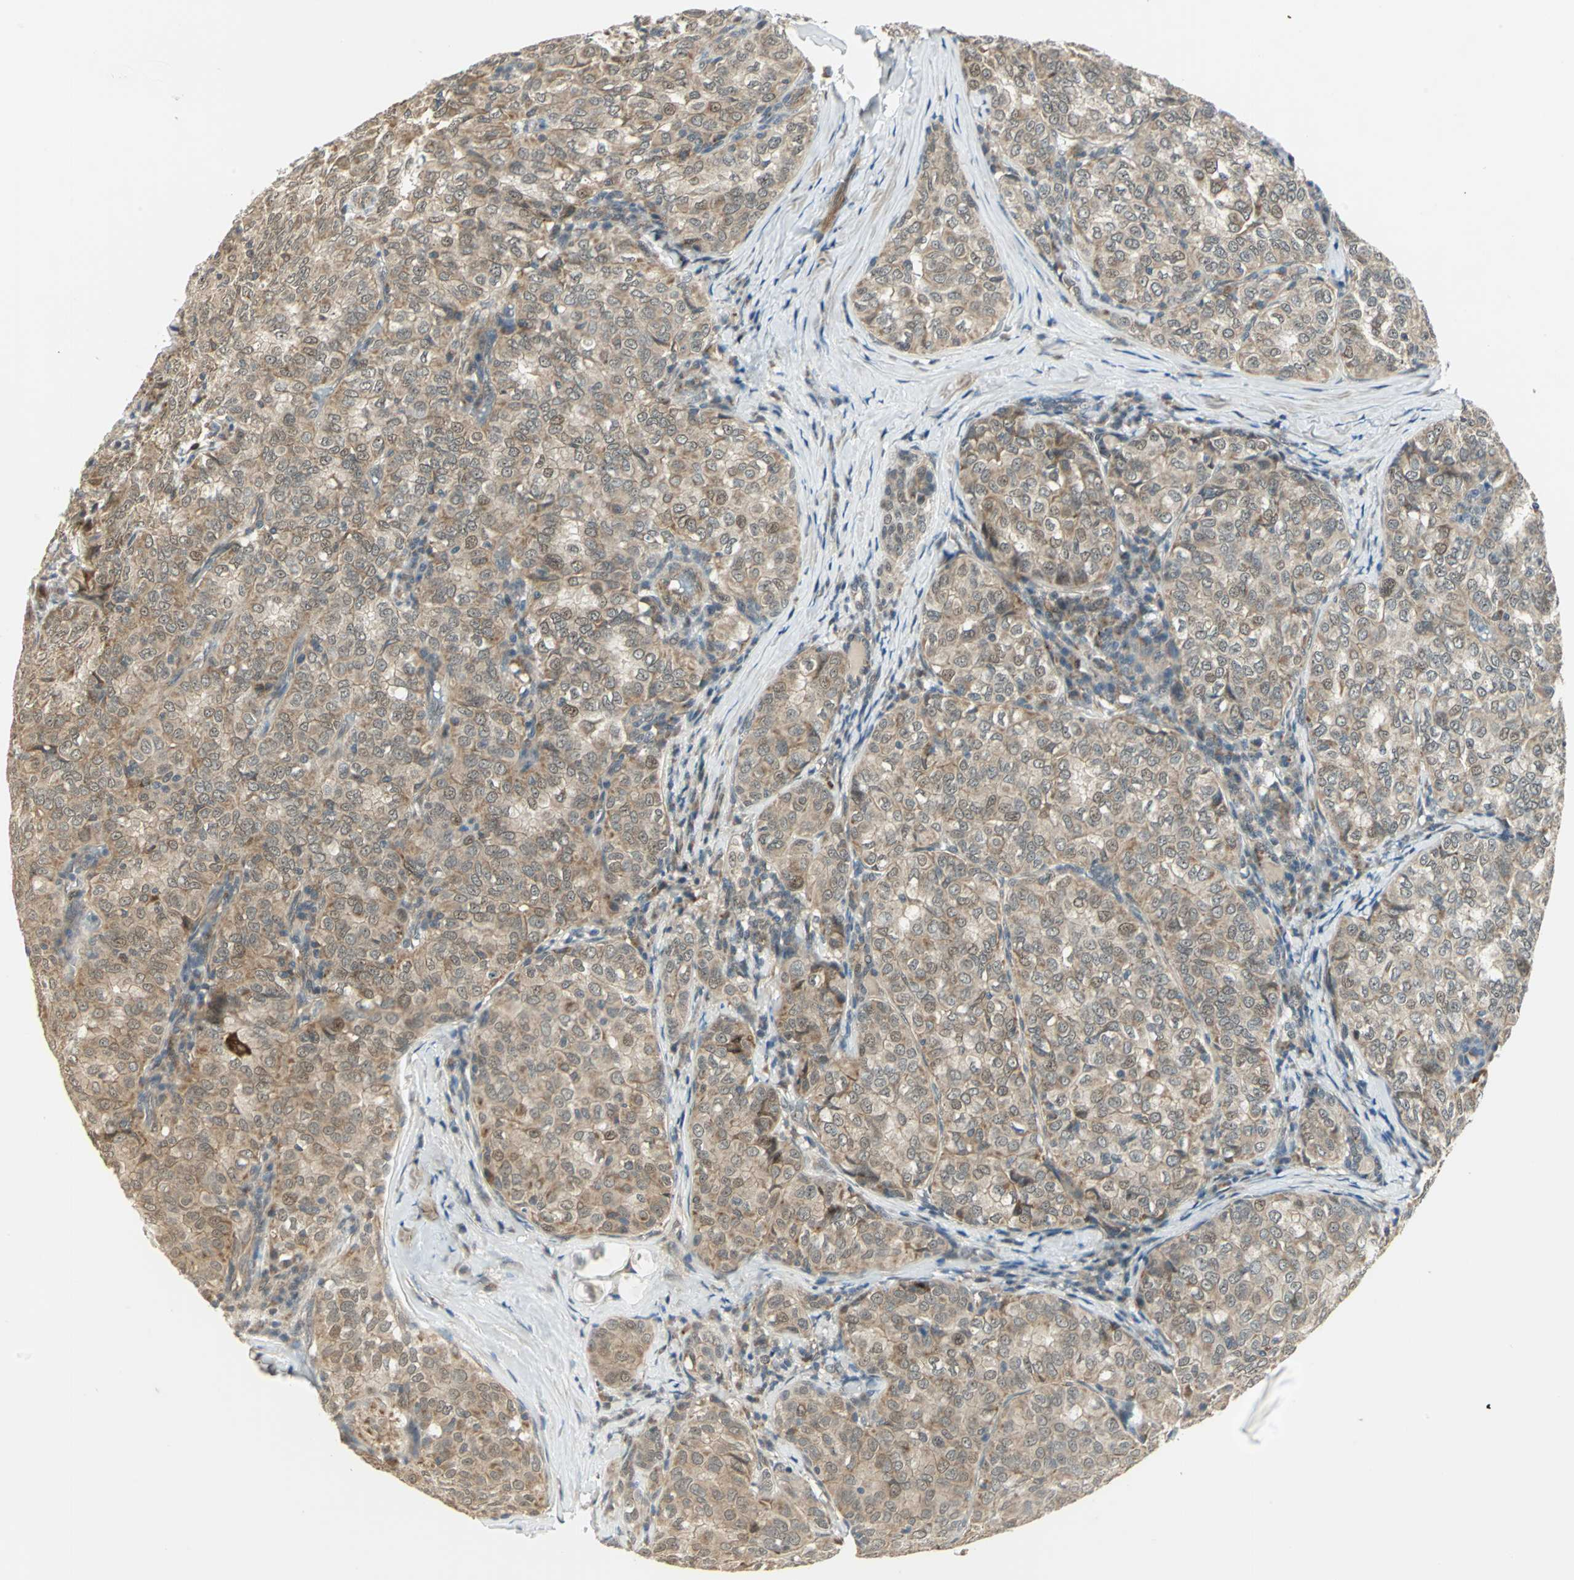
{"staining": {"intensity": "weak", "quantity": ">75%", "location": "cytoplasmic/membranous,nuclear"}, "tissue": "thyroid cancer", "cell_type": "Tumor cells", "image_type": "cancer", "snomed": [{"axis": "morphology", "description": "Papillary adenocarcinoma, NOS"}, {"axis": "topography", "description": "Thyroid gland"}], "caption": "Weak cytoplasmic/membranous and nuclear positivity is seen in about >75% of tumor cells in papillary adenocarcinoma (thyroid). (brown staining indicates protein expression, while blue staining denotes nuclei).", "gene": "PLAGL2", "patient": {"sex": "female", "age": 30}}